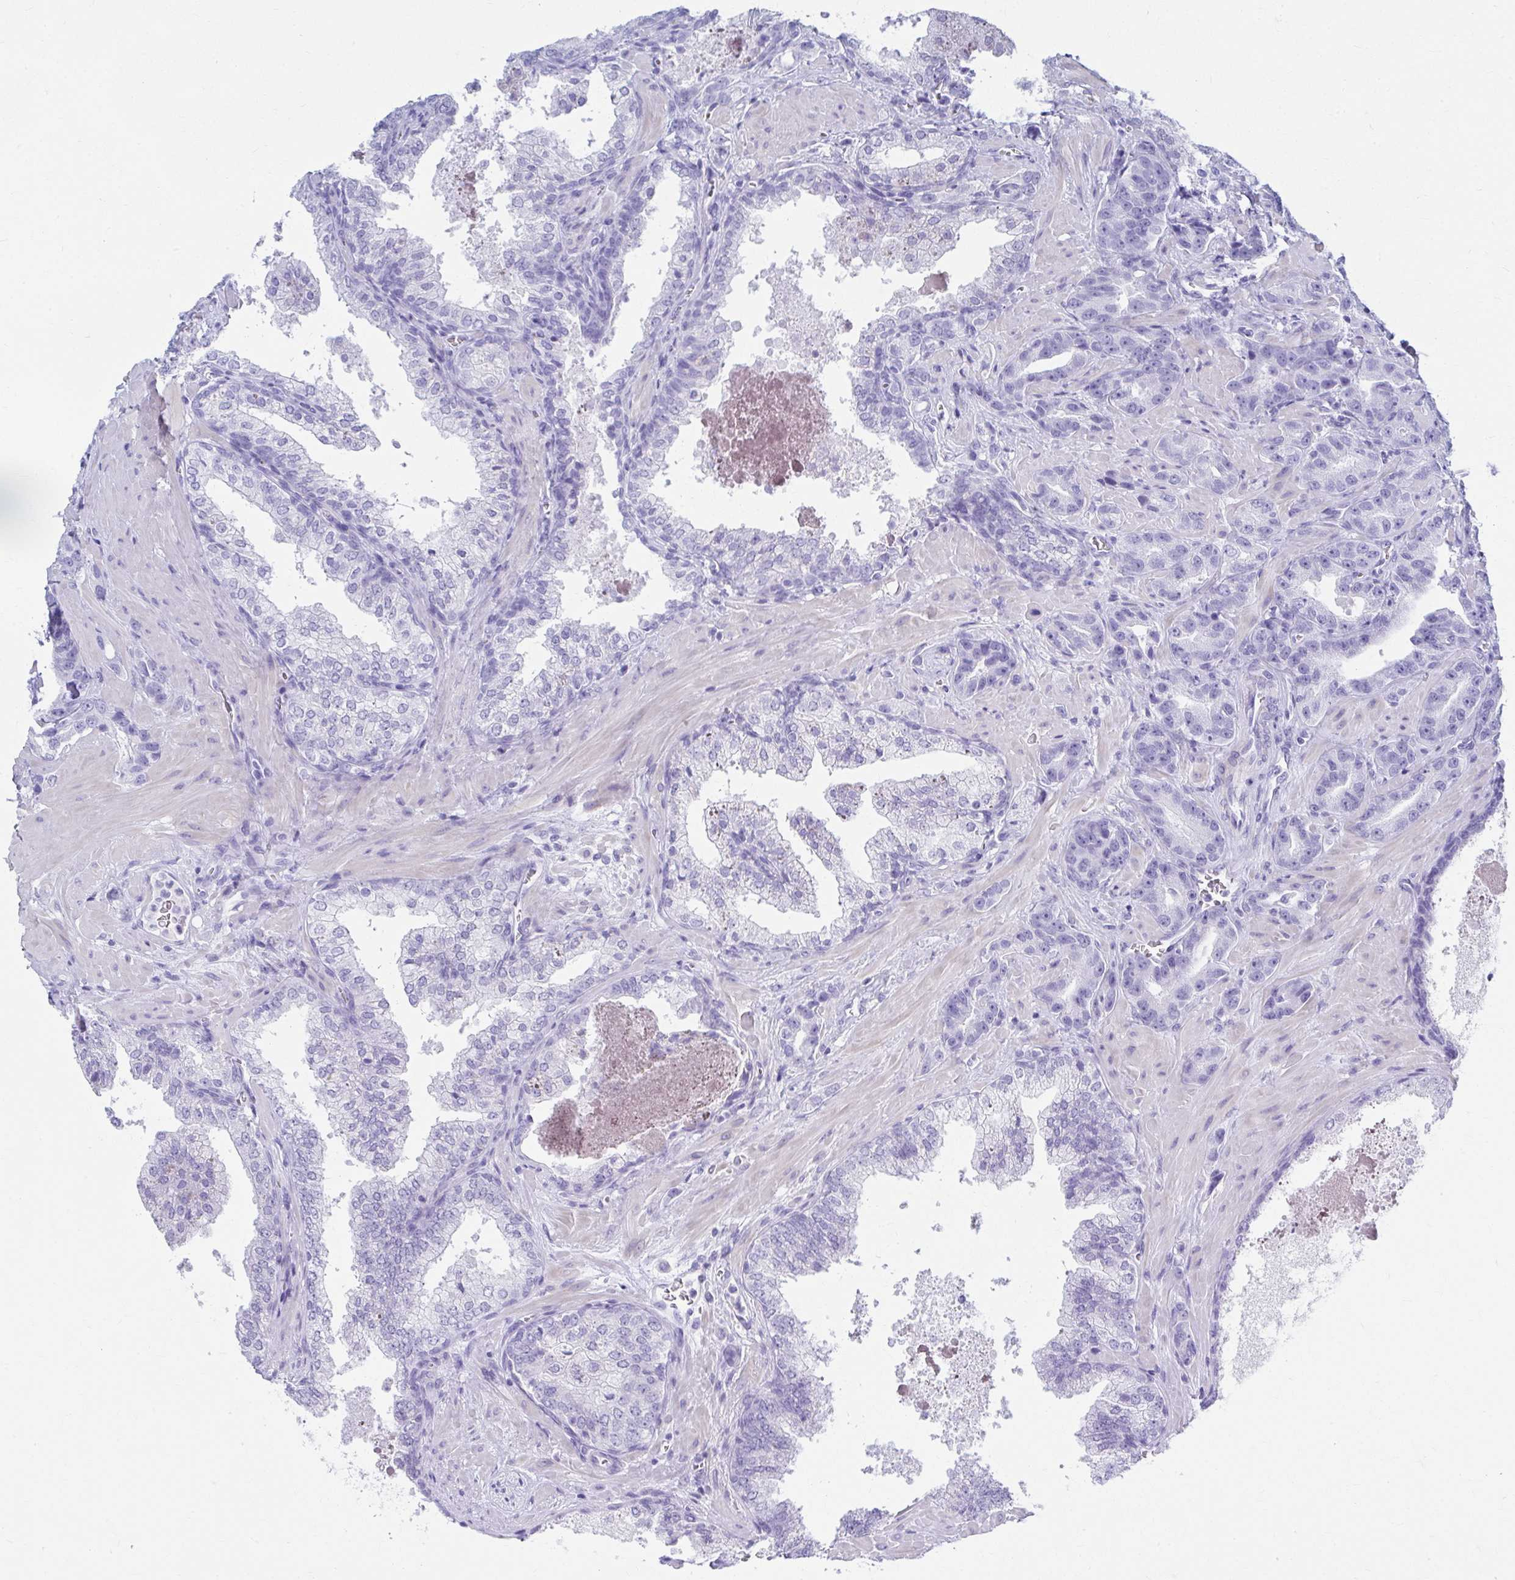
{"staining": {"intensity": "negative", "quantity": "none", "location": "none"}, "tissue": "prostate cancer", "cell_type": "Tumor cells", "image_type": "cancer", "snomed": [{"axis": "morphology", "description": "Adenocarcinoma, High grade"}, {"axis": "topography", "description": "Prostate"}], "caption": "Tumor cells show no significant protein expression in prostate cancer (adenocarcinoma (high-grade)).", "gene": "ATP4B", "patient": {"sex": "male", "age": 65}}